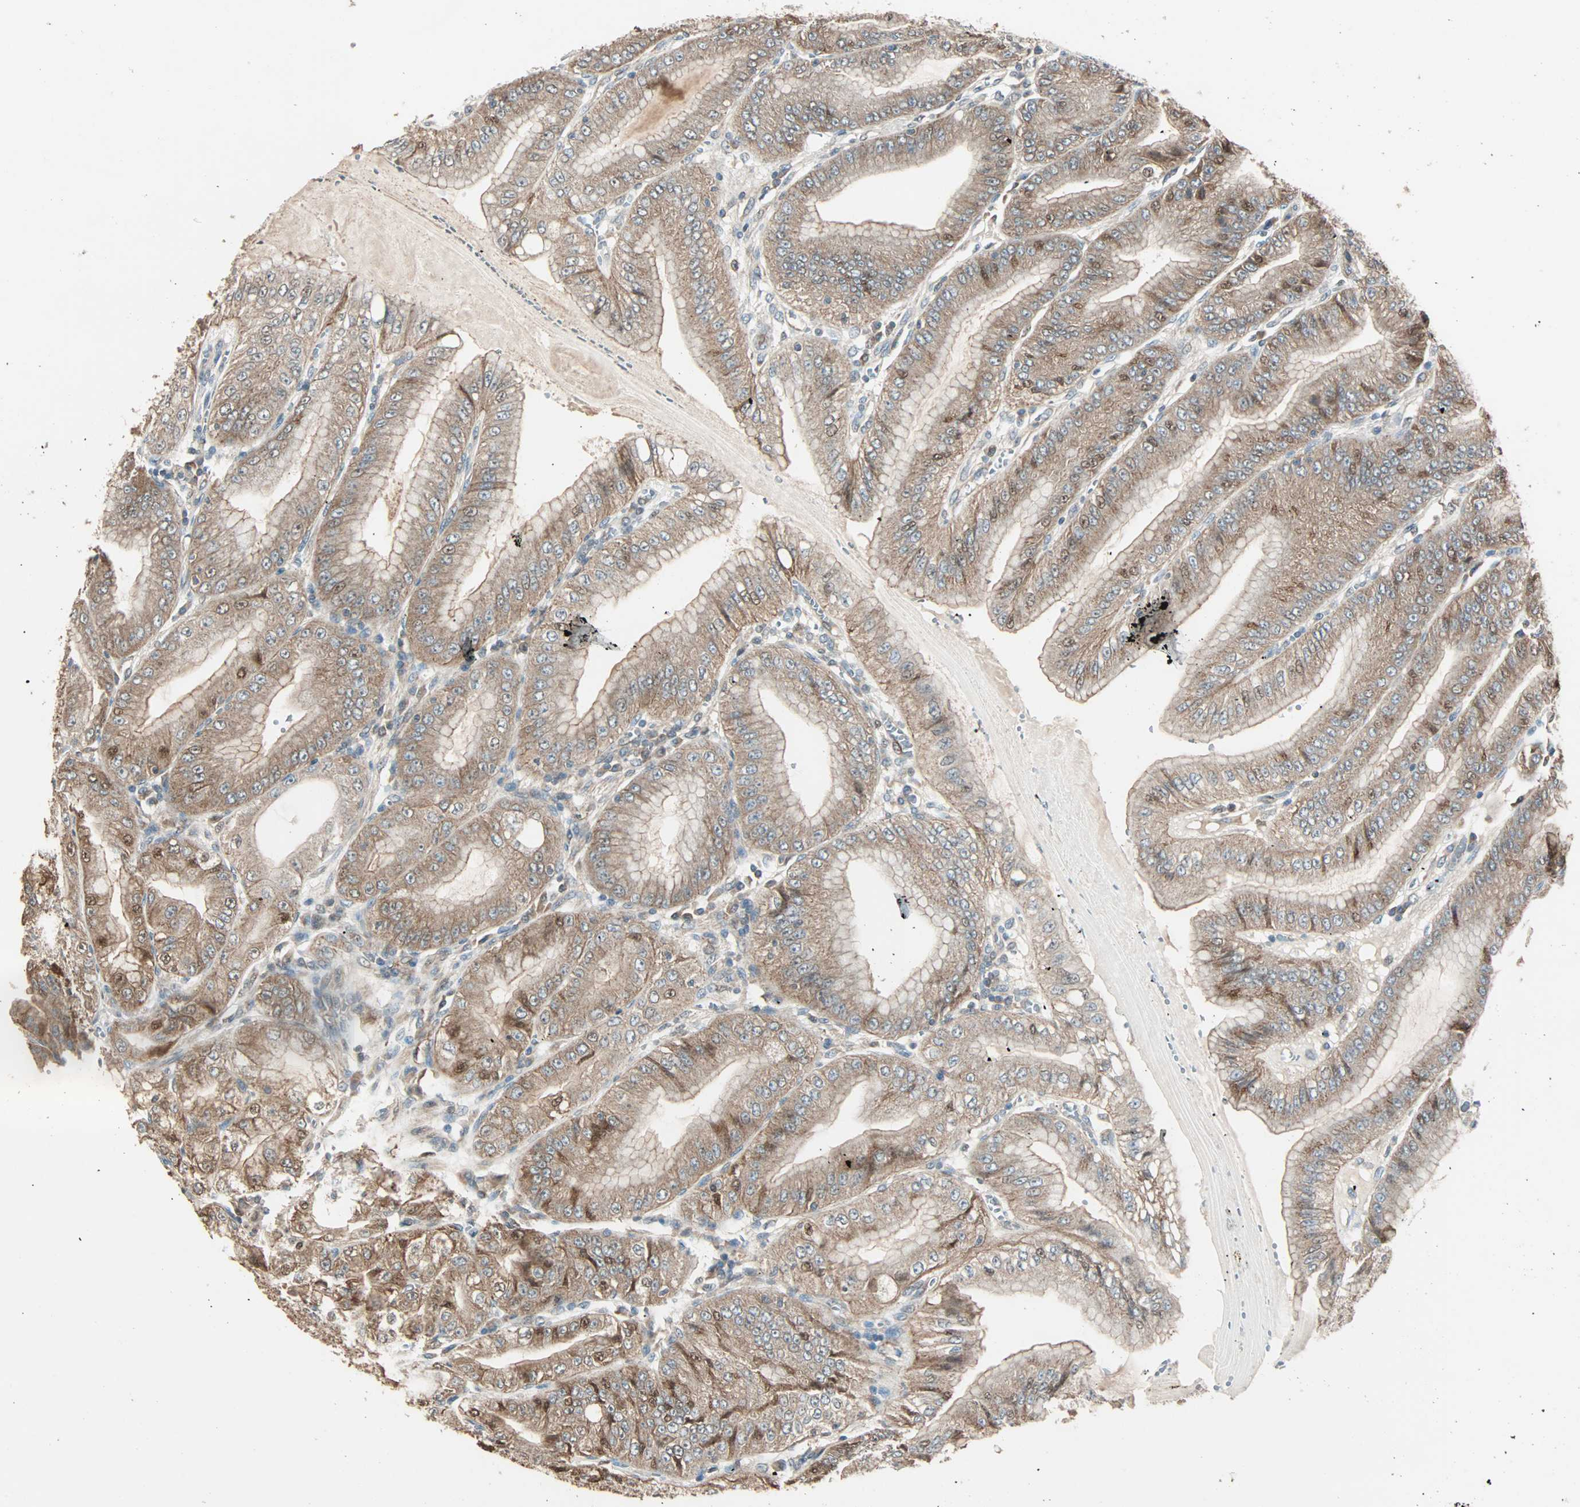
{"staining": {"intensity": "moderate", "quantity": ">75%", "location": "cytoplasmic/membranous"}, "tissue": "stomach", "cell_type": "Glandular cells", "image_type": "normal", "snomed": [{"axis": "morphology", "description": "Normal tissue, NOS"}, {"axis": "topography", "description": "Stomach, lower"}], "caption": "Glandular cells demonstrate medium levels of moderate cytoplasmic/membranous positivity in approximately >75% of cells in normal stomach. The staining was performed using DAB to visualize the protein expression in brown, while the nuclei were stained in blue with hematoxylin (Magnification: 20x).", "gene": "MAP3K21", "patient": {"sex": "male", "age": 71}}